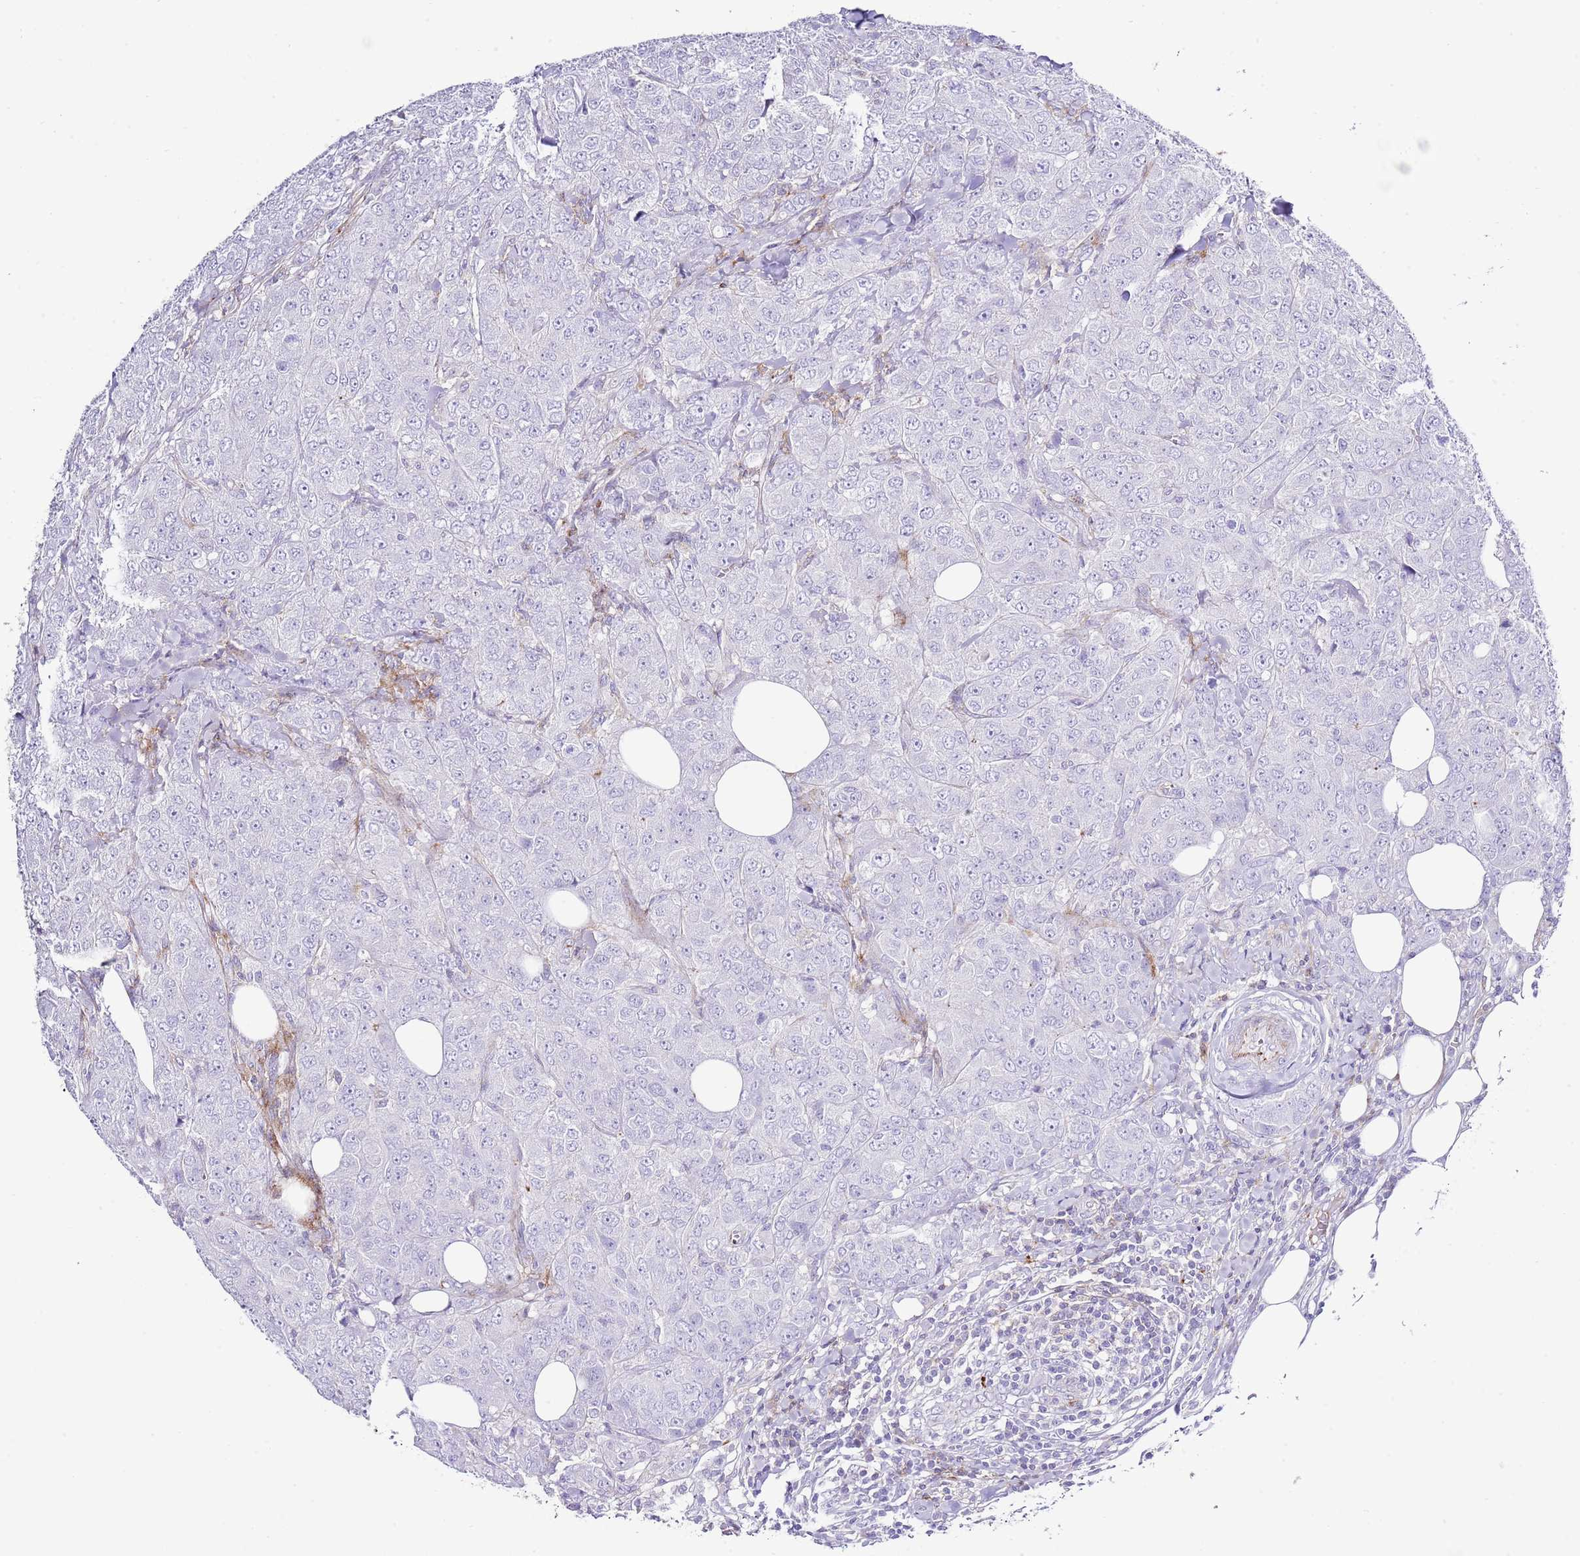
{"staining": {"intensity": "negative", "quantity": "none", "location": "none"}, "tissue": "breast cancer", "cell_type": "Tumor cells", "image_type": "cancer", "snomed": [{"axis": "morphology", "description": "Duct carcinoma"}, {"axis": "topography", "description": "Breast"}], "caption": "Tumor cells show no significant staining in infiltrating ductal carcinoma (breast).", "gene": "ALDH3A1", "patient": {"sex": "female", "age": 43}}